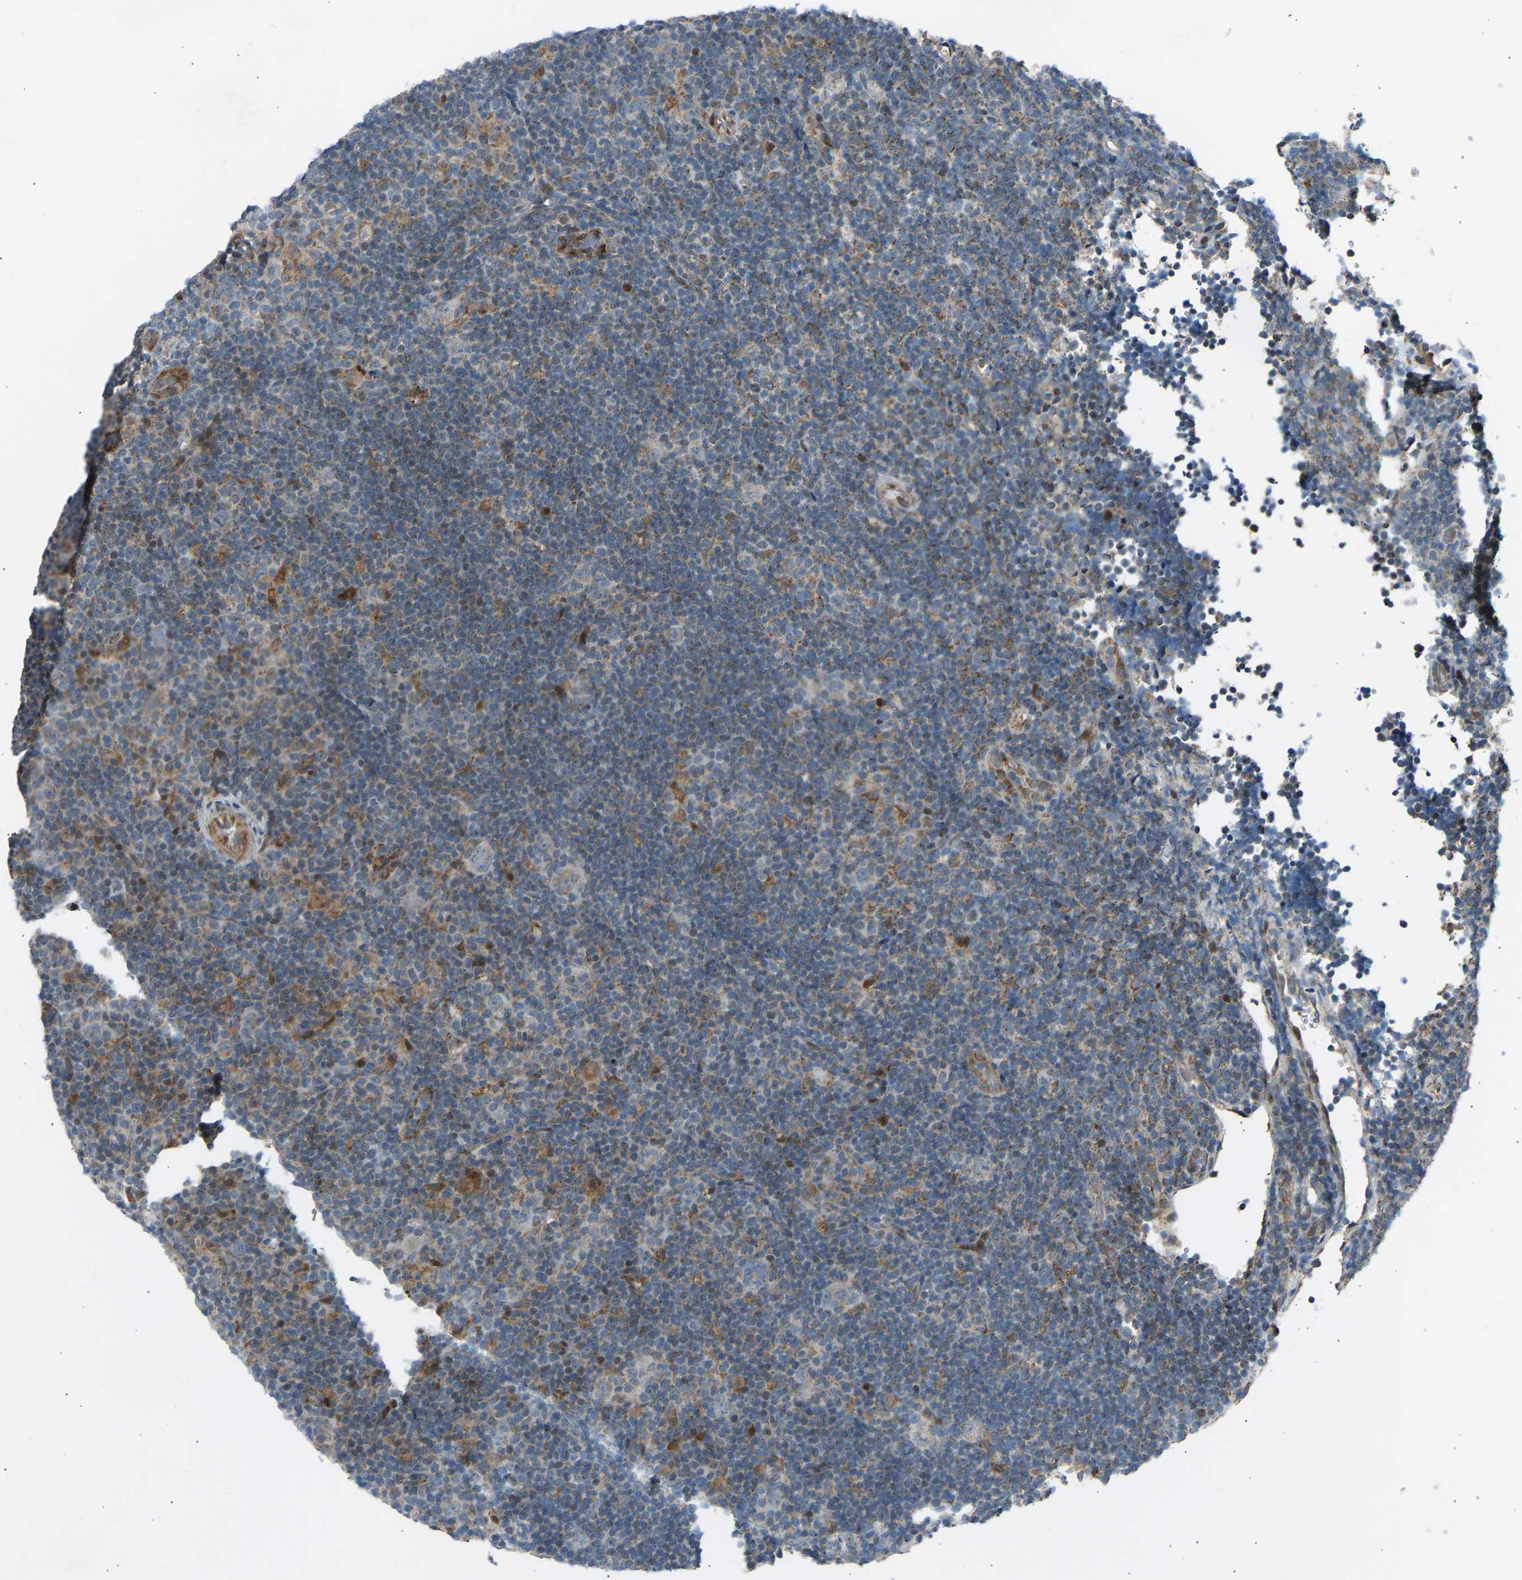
{"staining": {"intensity": "weak", "quantity": "<25%", "location": "cytoplasmic/membranous"}, "tissue": "lymphoma", "cell_type": "Tumor cells", "image_type": "cancer", "snomed": [{"axis": "morphology", "description": "Hodgkin's disease, NOS"}, {"axis": "topography", "description": "Lymph node"}], "caption": "This is an IHC micrograph of human lymphoma. There is no expression in tumor cells.", "gene": "VPS41", "patient": {"sex": "female", "age": 57}}